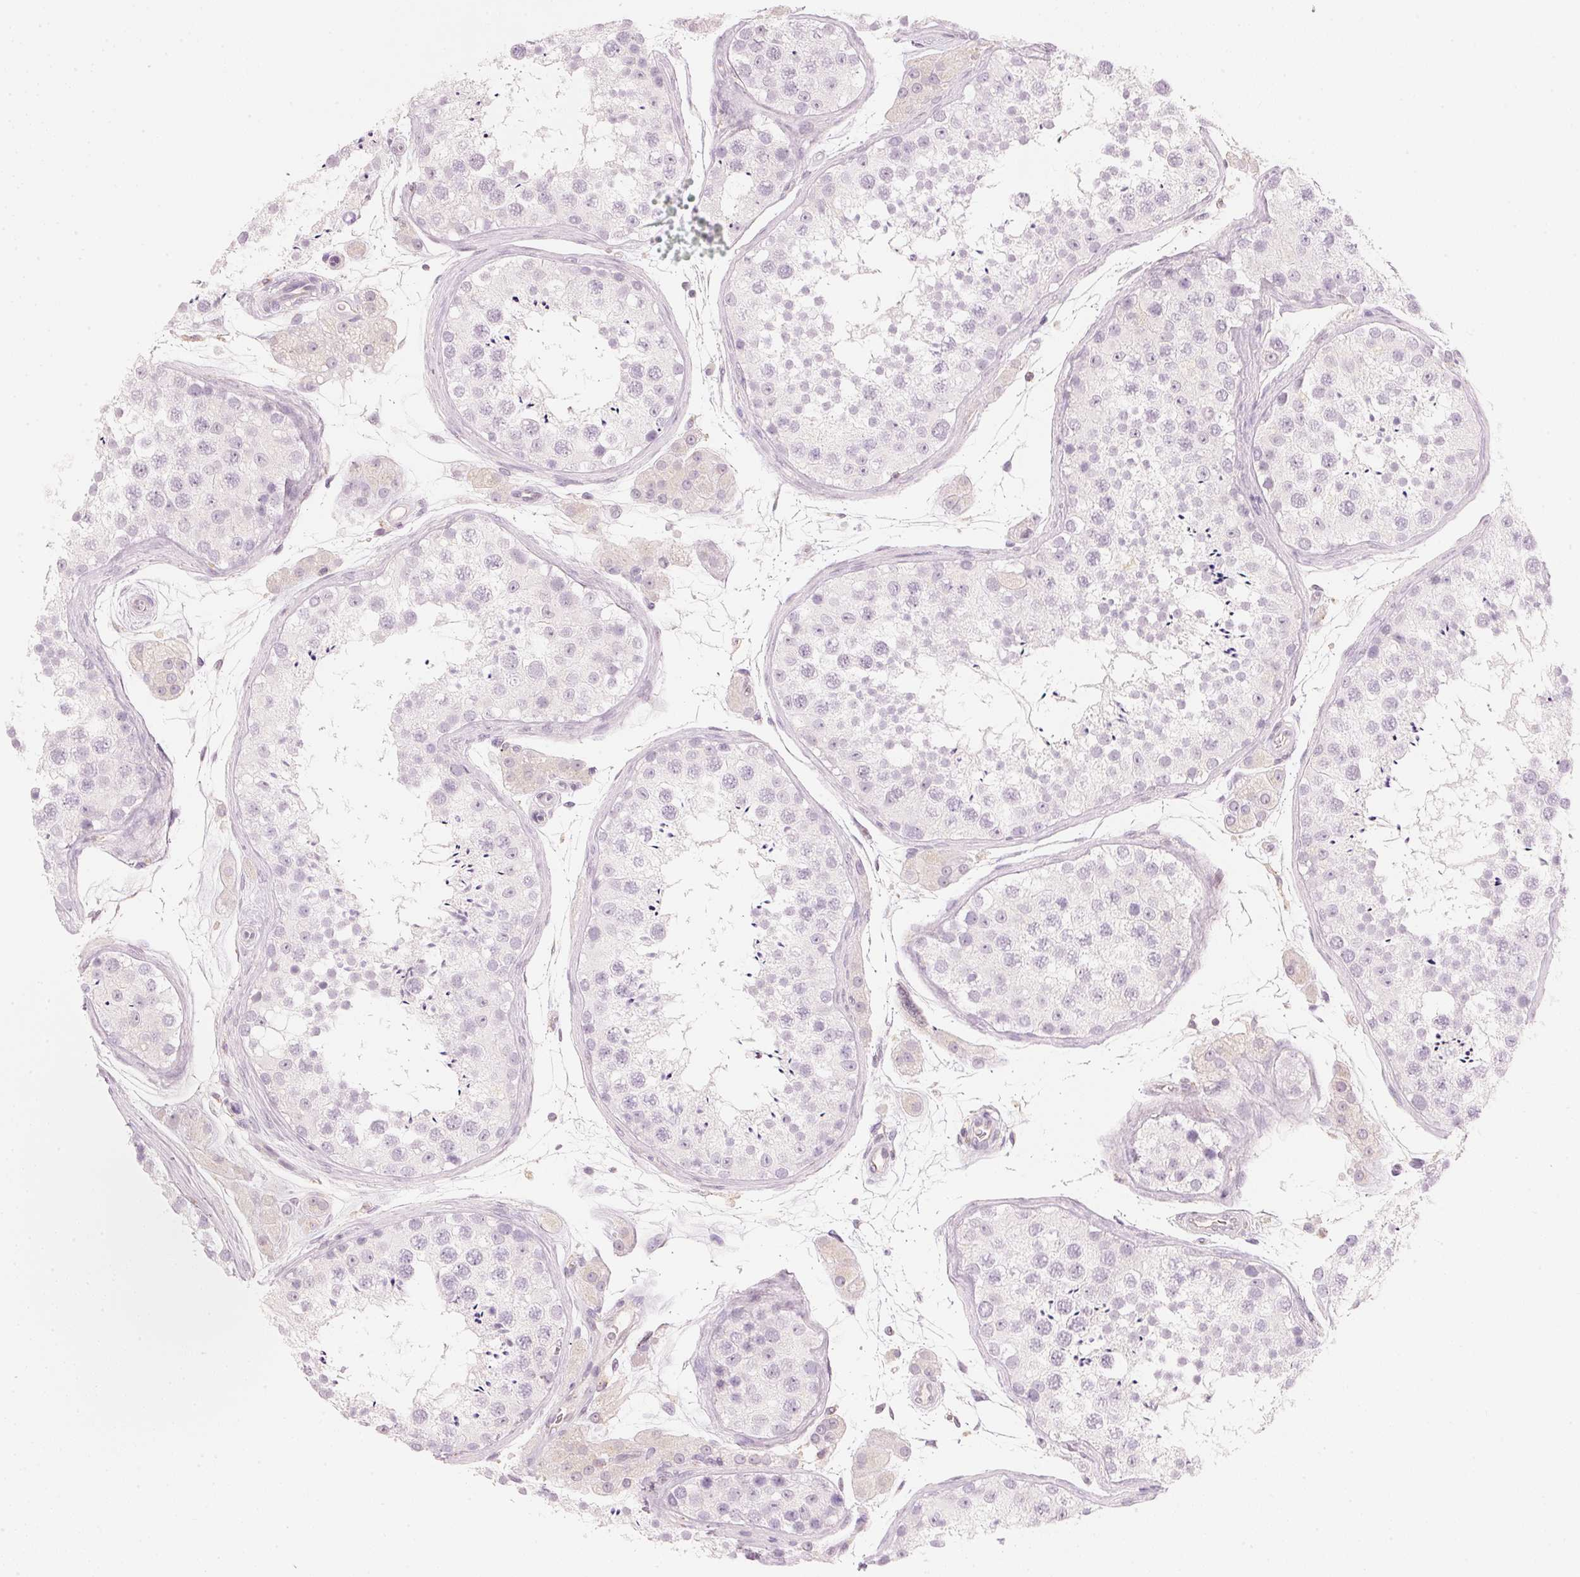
{"staining": {"intensity": "negative", "quantity": "none", "location": "none"}, "tissue": "testis", "cell_type": "Cells in seminiferous ducts", "image_type": "normal", "snomed": [{"axis": "morphology", "description": "Normal tissue, NOS"}, {"axis": "topography", "description": "Testis"}], "caption": "Histopathology image shows no protein positivity in cells in seminiferous ducts of normal testis. The staining was performed using DAB (3,3'-diaminobenzidine) to visualize the protein expression in brown, while the nuclei were stained in blue with hematoxylin (Magnification: 20x).", "gene": "HOXB13", "patient": {"sex": "male", "age": 41}}